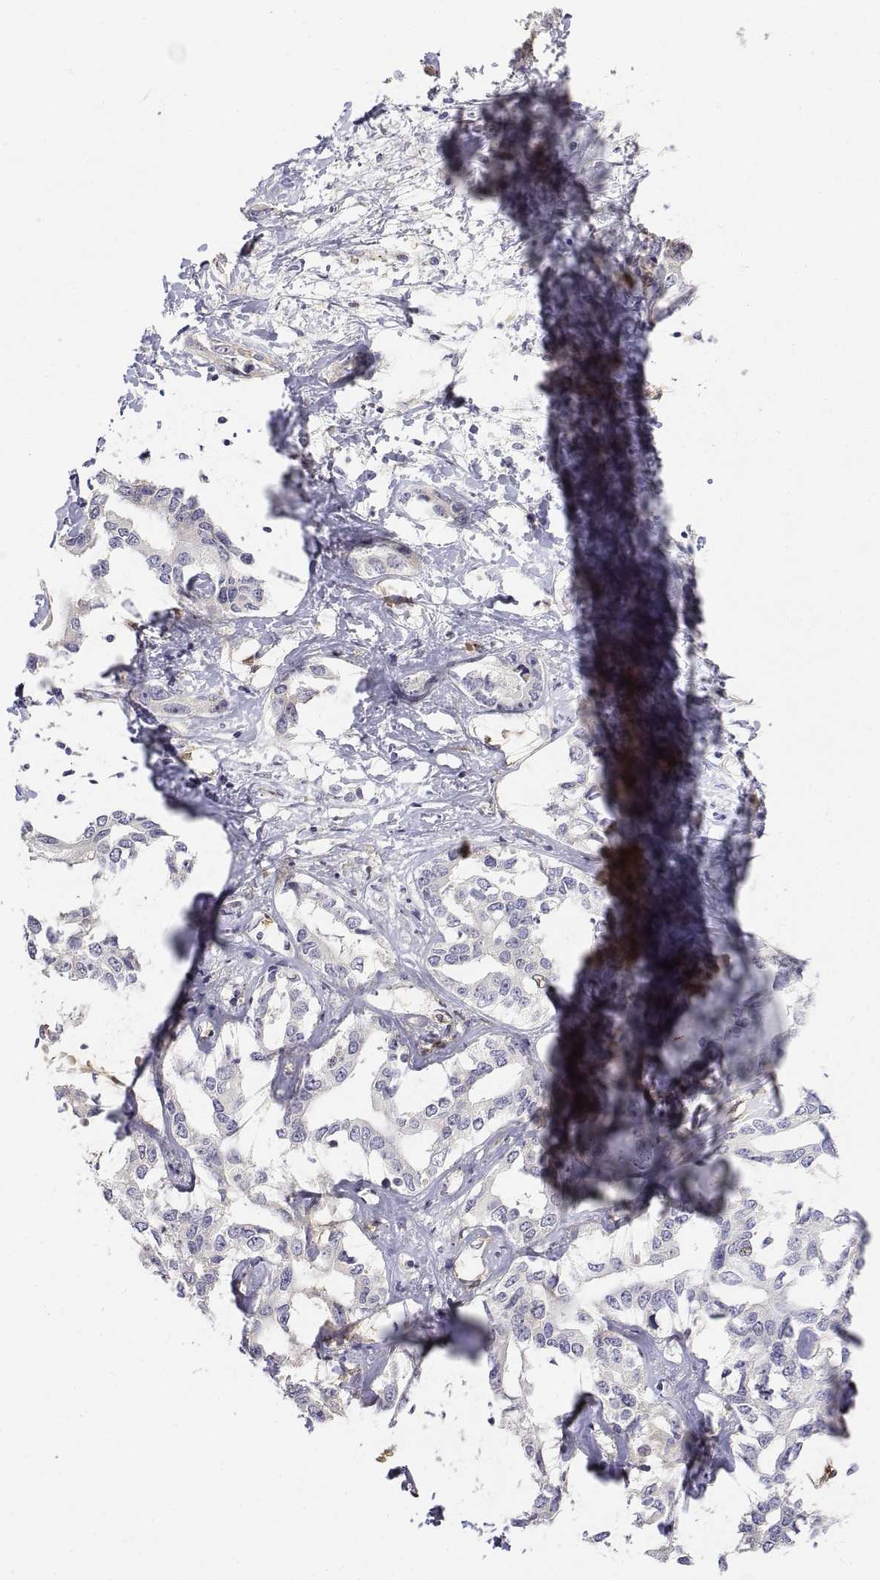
{"staining": {"intensity": "negative", "quantity": "none", "location": "none"}, "tissue": "liver cancer", "cell_type": "Tumor cells", "image_type": "cancer", "snomed": [{"axis": "morphology", "description": "Cholangiocarcinoma"}, {"axis": "topography", "description": "Liver"}], "caption": "A high-resolution micrograph shows immunohistochemistry staining of liver cancer, which reveals no significant staining in tumor cells. Brightfield microscopy of IHC stained with DAB (3,3'-diaminobenzidine) (brown) and hematoxylin (blue), captured at high magnification.", "gene": "CADM1", "patient": {"sex": "male", "age": 59}}